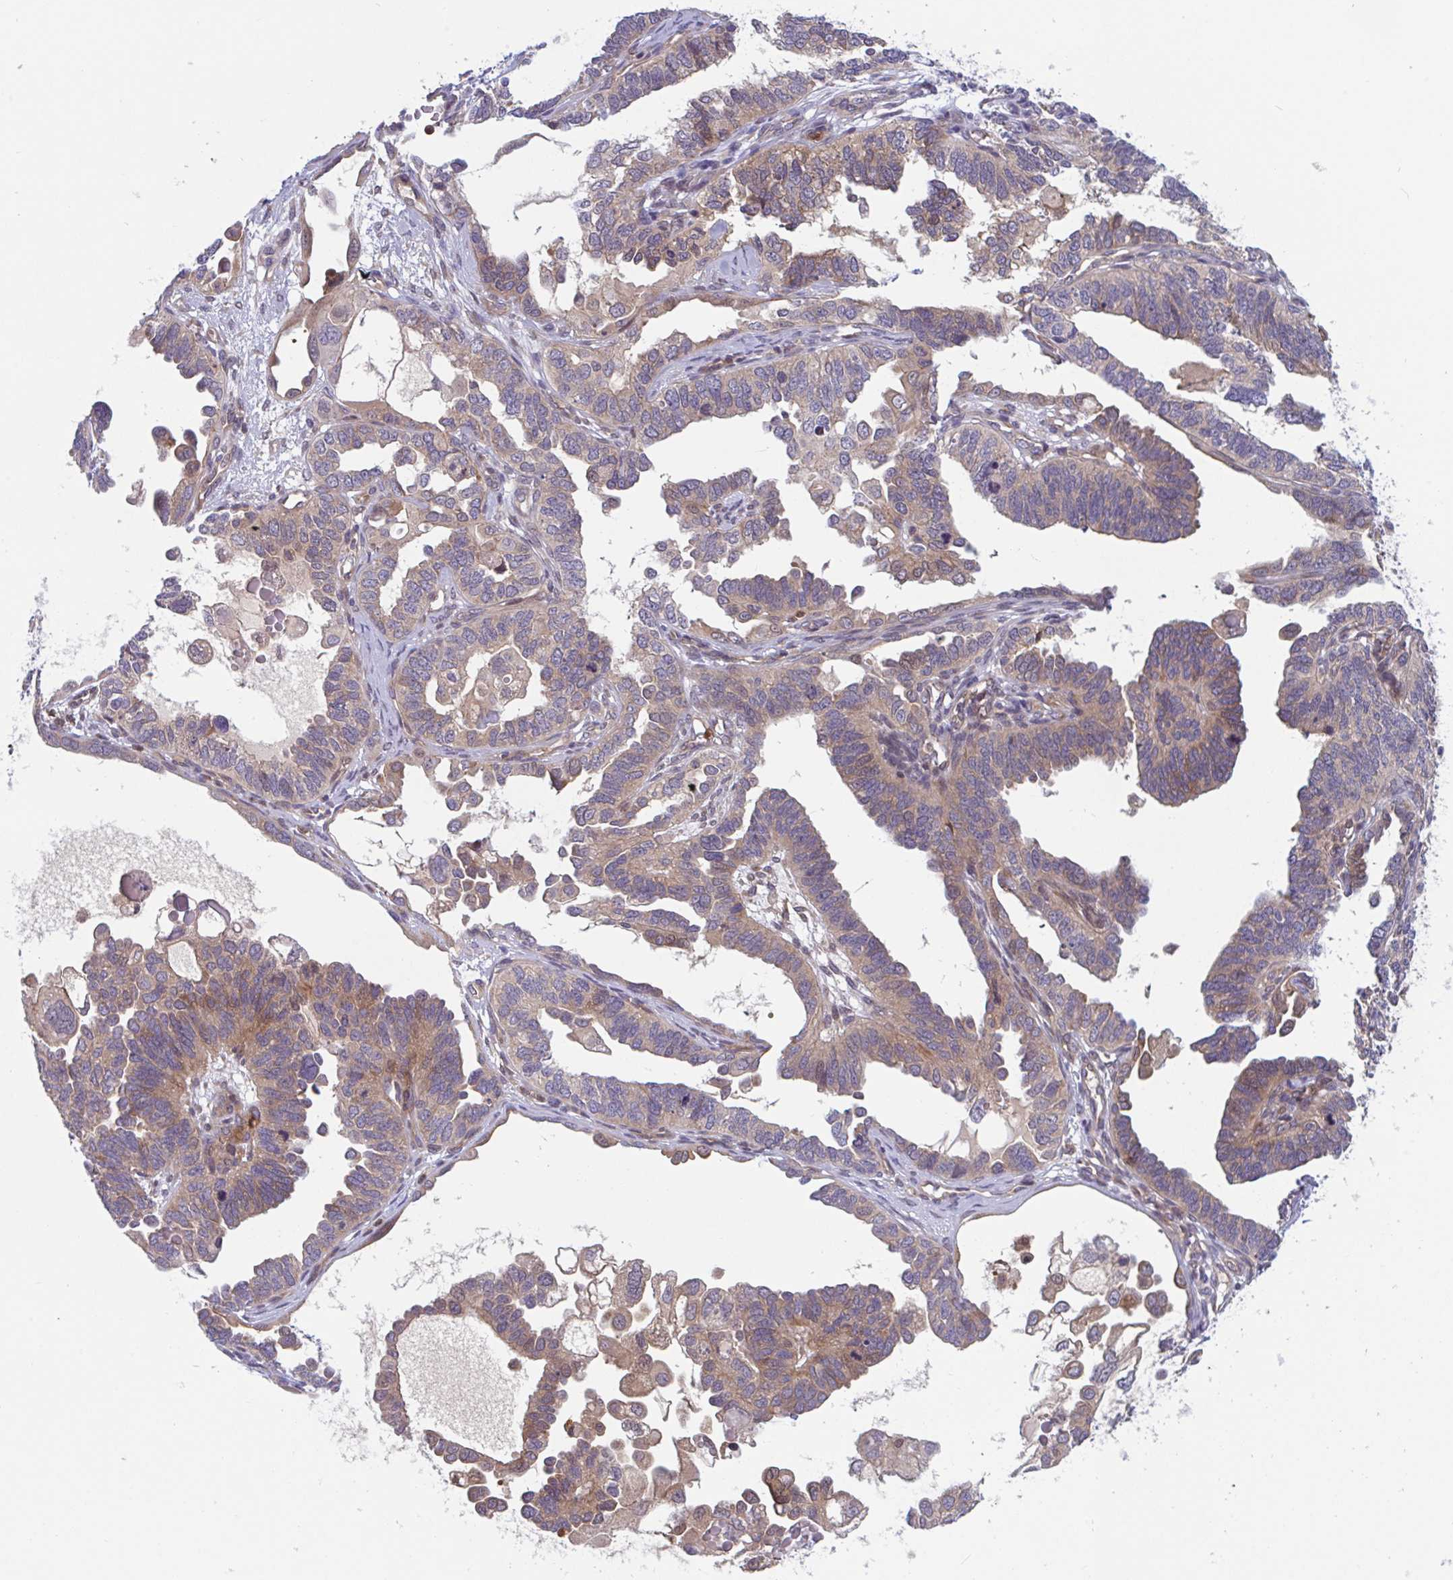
{"staining": {"intensity": "moderate", "quantity": "25%-75%", "location": "cytoplasmic/membranous"}, "tissue": "ovarian cancer", "cell_type": "Tumor cells", "image_type": "cancer", "snomed": [{"axis": "morphology", "description": "Cystadenocarcinoma, serous, NOS"}, {"axis": "topography", "description": "Ovary"}], "caption": "High-magnification brightfield microscopy of ovarian cancer (serous cystadenocarcinoma) stained with DAB (3,3'-diaminobenzidine) (brown) and counterstained with hematoxylin (blue). tumor cells exhibit moderate cytoplasmic/membranous expression is seen in about25%-75% of cells.", "gene": "LMNTD2", "patient": {"sex": "female", "age": 51}}